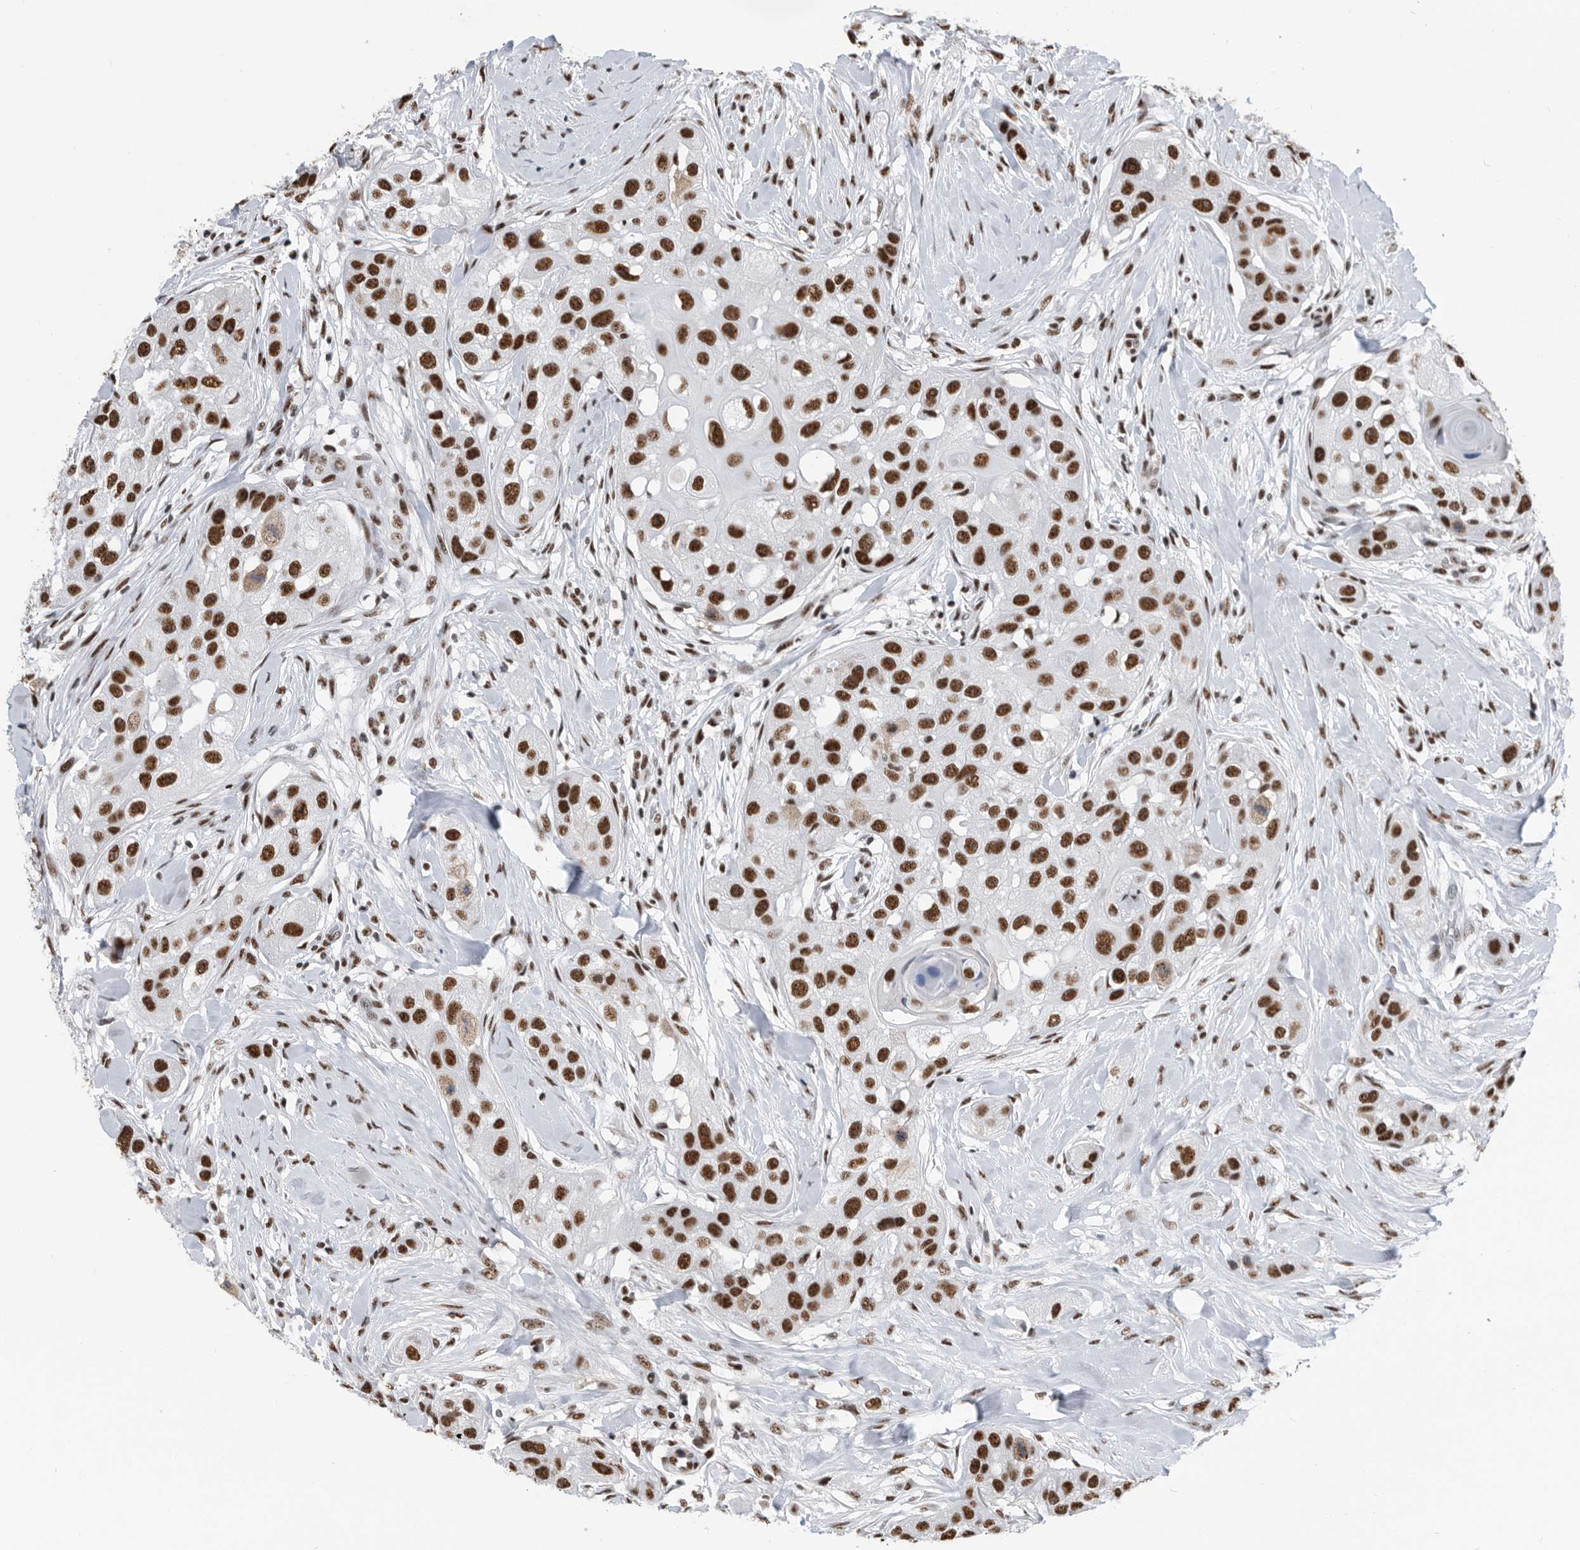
{"staining": {"intensity": "strong", "quantity": ">75%", "location": "nuclear"}, "tissue": "head and neck cancer", "cell_type": "Tumor cells", "image_type": "cancer", "snomed": [{"axis": "morphology", "description": "Normal tissue, NOS"}, {"axis": "morphology", "description": "Squamous cell carcinoma, NOS"}, {"axis": "topography", "description": "Skeletal muscle"}, {"axis": "topography", "description": "Head-Neck"}], "caption": "DAB (3,3'-diaminobenzidine) immunohistochemical staining of human squamous cell carcinoma (head and neck) exhibits strong nuclear protein positivity in approximately >75% of tumor cells.", "gene": "SF3A1", "patient": {"sex": "male", "age": 51}}